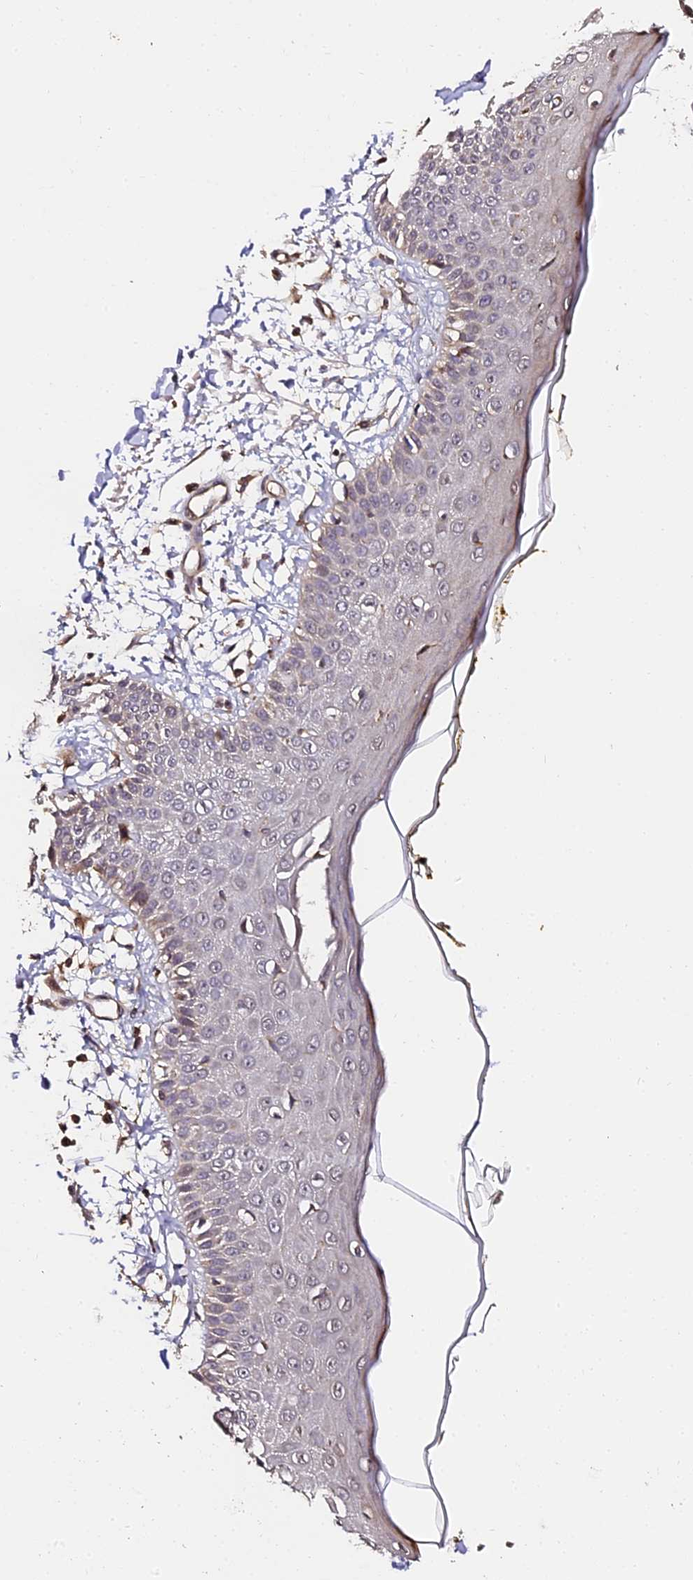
{"staining": {"intensity": "moderate", "quantity": ">75%", "location": "cytoplasmic/membranous"}, "tissue": "skin", "cell_type": "Fibroblasts", "image_type": "normal", "snomed": [{"axis": "morphology", "description": "Normal tissue, NOS"}, {"axis": "morphology", "description": "Squamous cell carcinoma, NOS"}, {"axis": "topography", "description": "Skin"}, {"axis": "topography", "description": "Peripheral nerve tissue"}], "caption": "An image showing moderate cytoplasmic/membranous positivity in approximately >75% of fibroblasts in benign skin, as visualized by brown immunohistochemical staining.", "gene": "TDO2", "patient": {"sex": "male", "age": 83}}